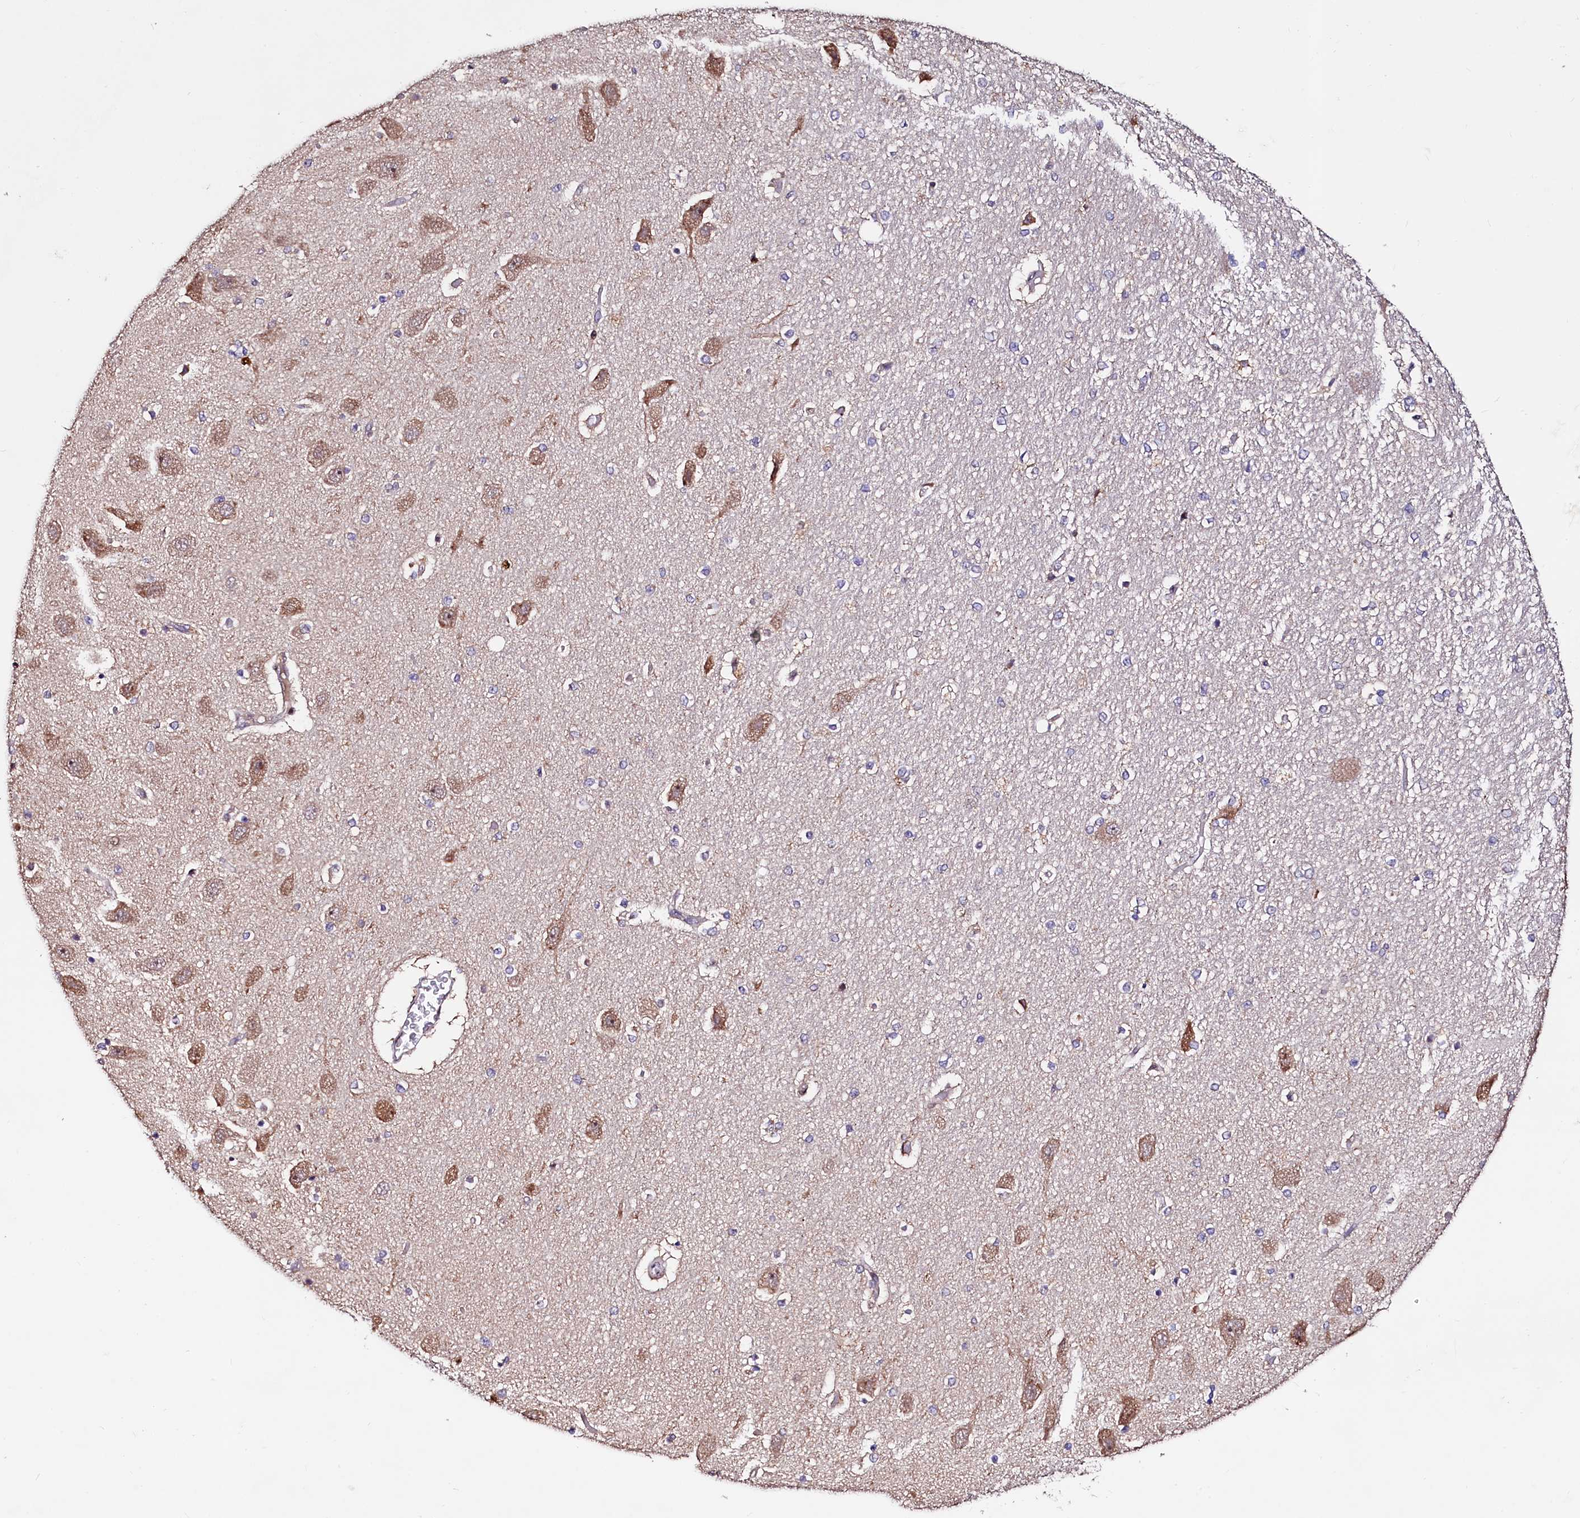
{"staining": {"intensity": "negative", "quantity": "none", "location": "none"}, "tissue": "hippocampus", "cell_type": "Glial cells", "image_type": "normal", "snomed": [{"axis": "morphology", "description": "Normal tissue, NOS"}, {"axis": "topography", "description": "Hippocampus"}], "caption": "DAB (3,3'-diaminobenzidine) immunohistochemical staining of benign human hippocampus reveals no significant positivity in glial cells.", "gene": "C5orf15", "patient": {"sex": "female", "age": 54}}